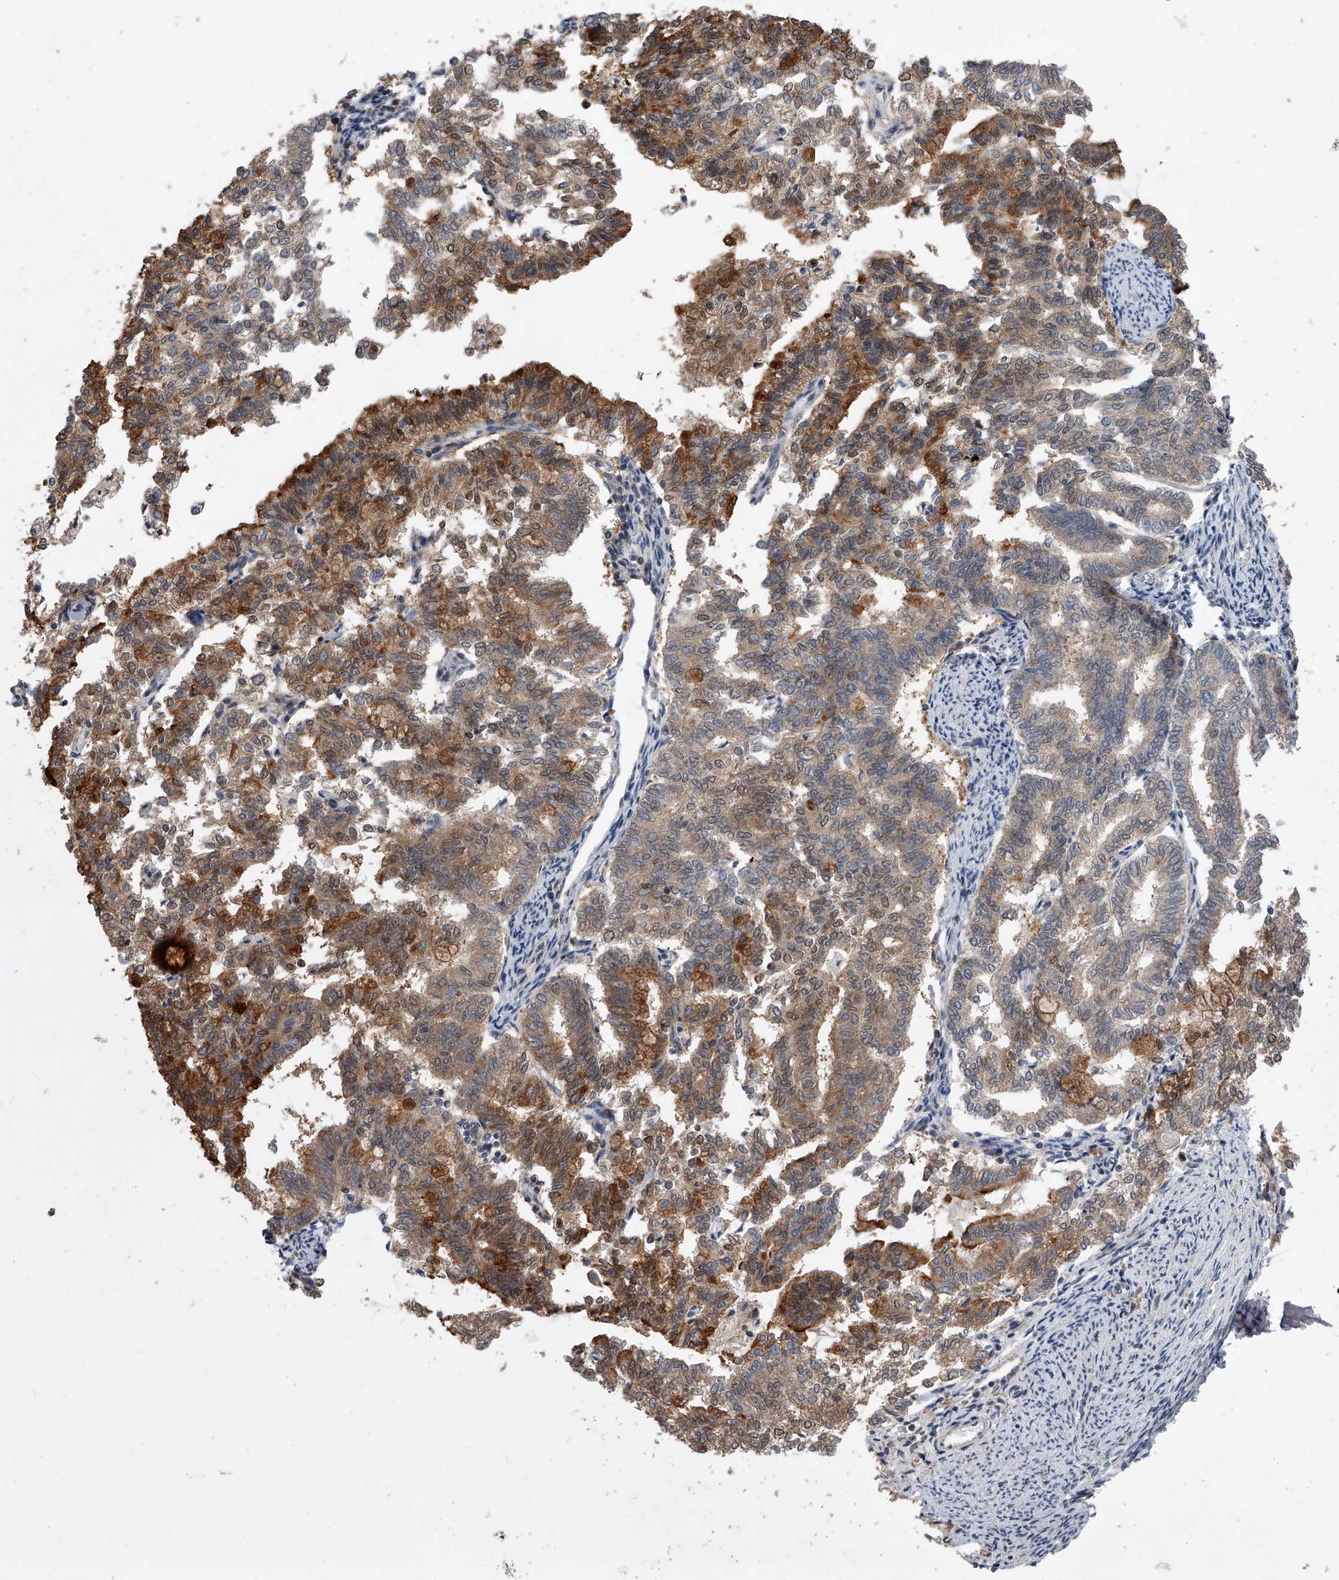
{"staining": {"intensity": "moderate", "quantity": ">75%", "location": "cytoplasmic/membranous"}, "tissue": "endometrial cancer", "cell_type": "Tumor cells", "image_type": "cancer", "snomed": [{"axis": "morphology", "description": "Adenocarcinoma, NOS"}, {"axis": "topography", "description": "Endometrium"}], "caption": "This is an image of immunohistochemistry (IHC) staining of adenocarcinoma (endometrial), which shows moderate expression in the cytoplasmic/membranous of tumor cells.", "gene": "BHLHE23", "patient": {"sex": "female", "age": 79}}